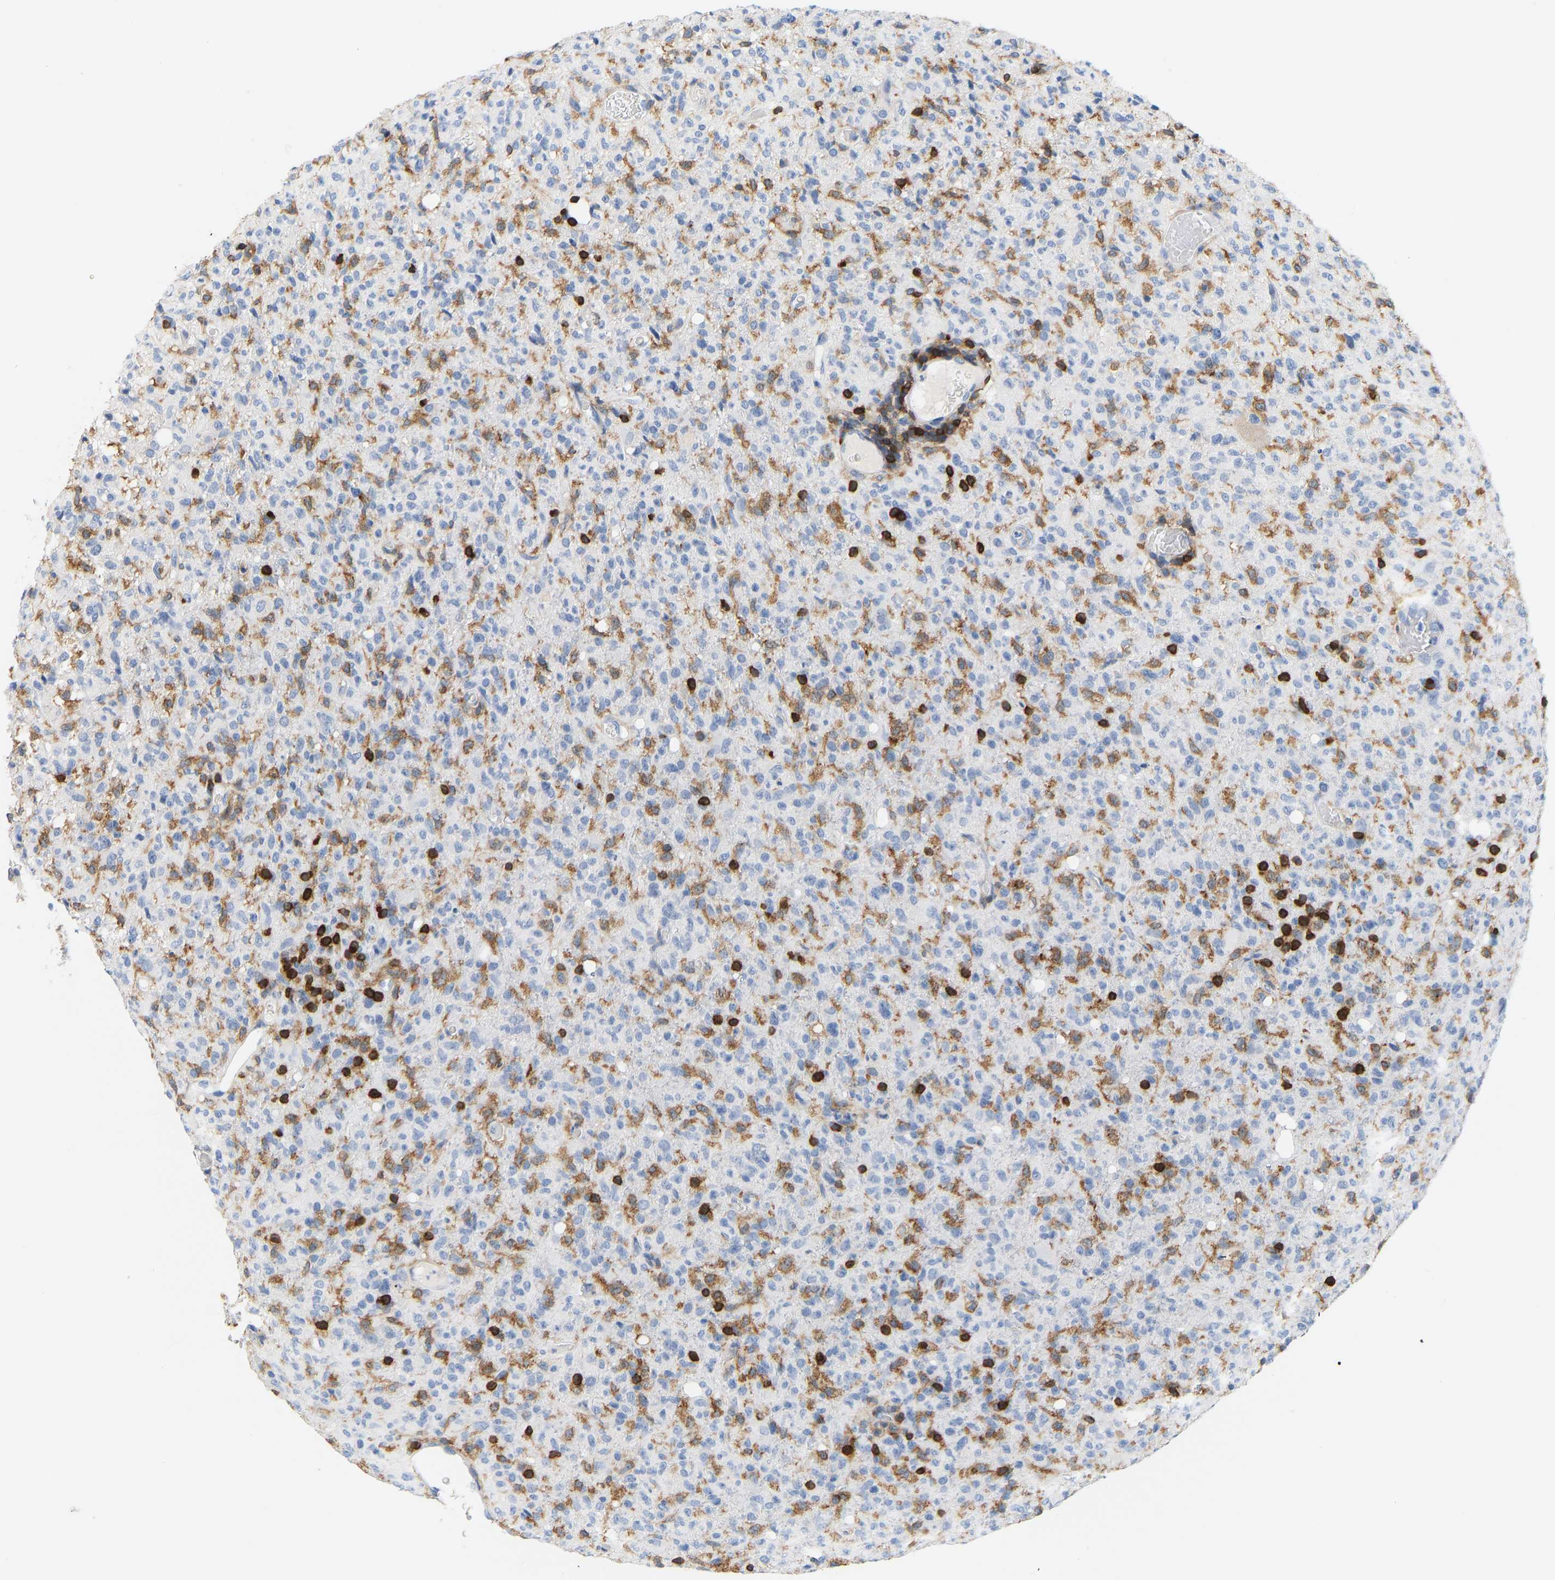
{"staining": {"intensity": "negative", "quantity": "none", "location": "none"}, "tissue": "glioma", "cell_type": "Tumor cells", "image_type": "cancer", "snomed": [{"axis": "morphology", "description": "Glioma, malignant, High grade"}, {"axis": "topography", "description": "Brain"}], "caption": "This is an IHC photomicrograph of malignant glioma (high-grade). There is no positivity in tumor cells.", "gene": "EVL", "patient": {"sex": "female", "age": 57}}